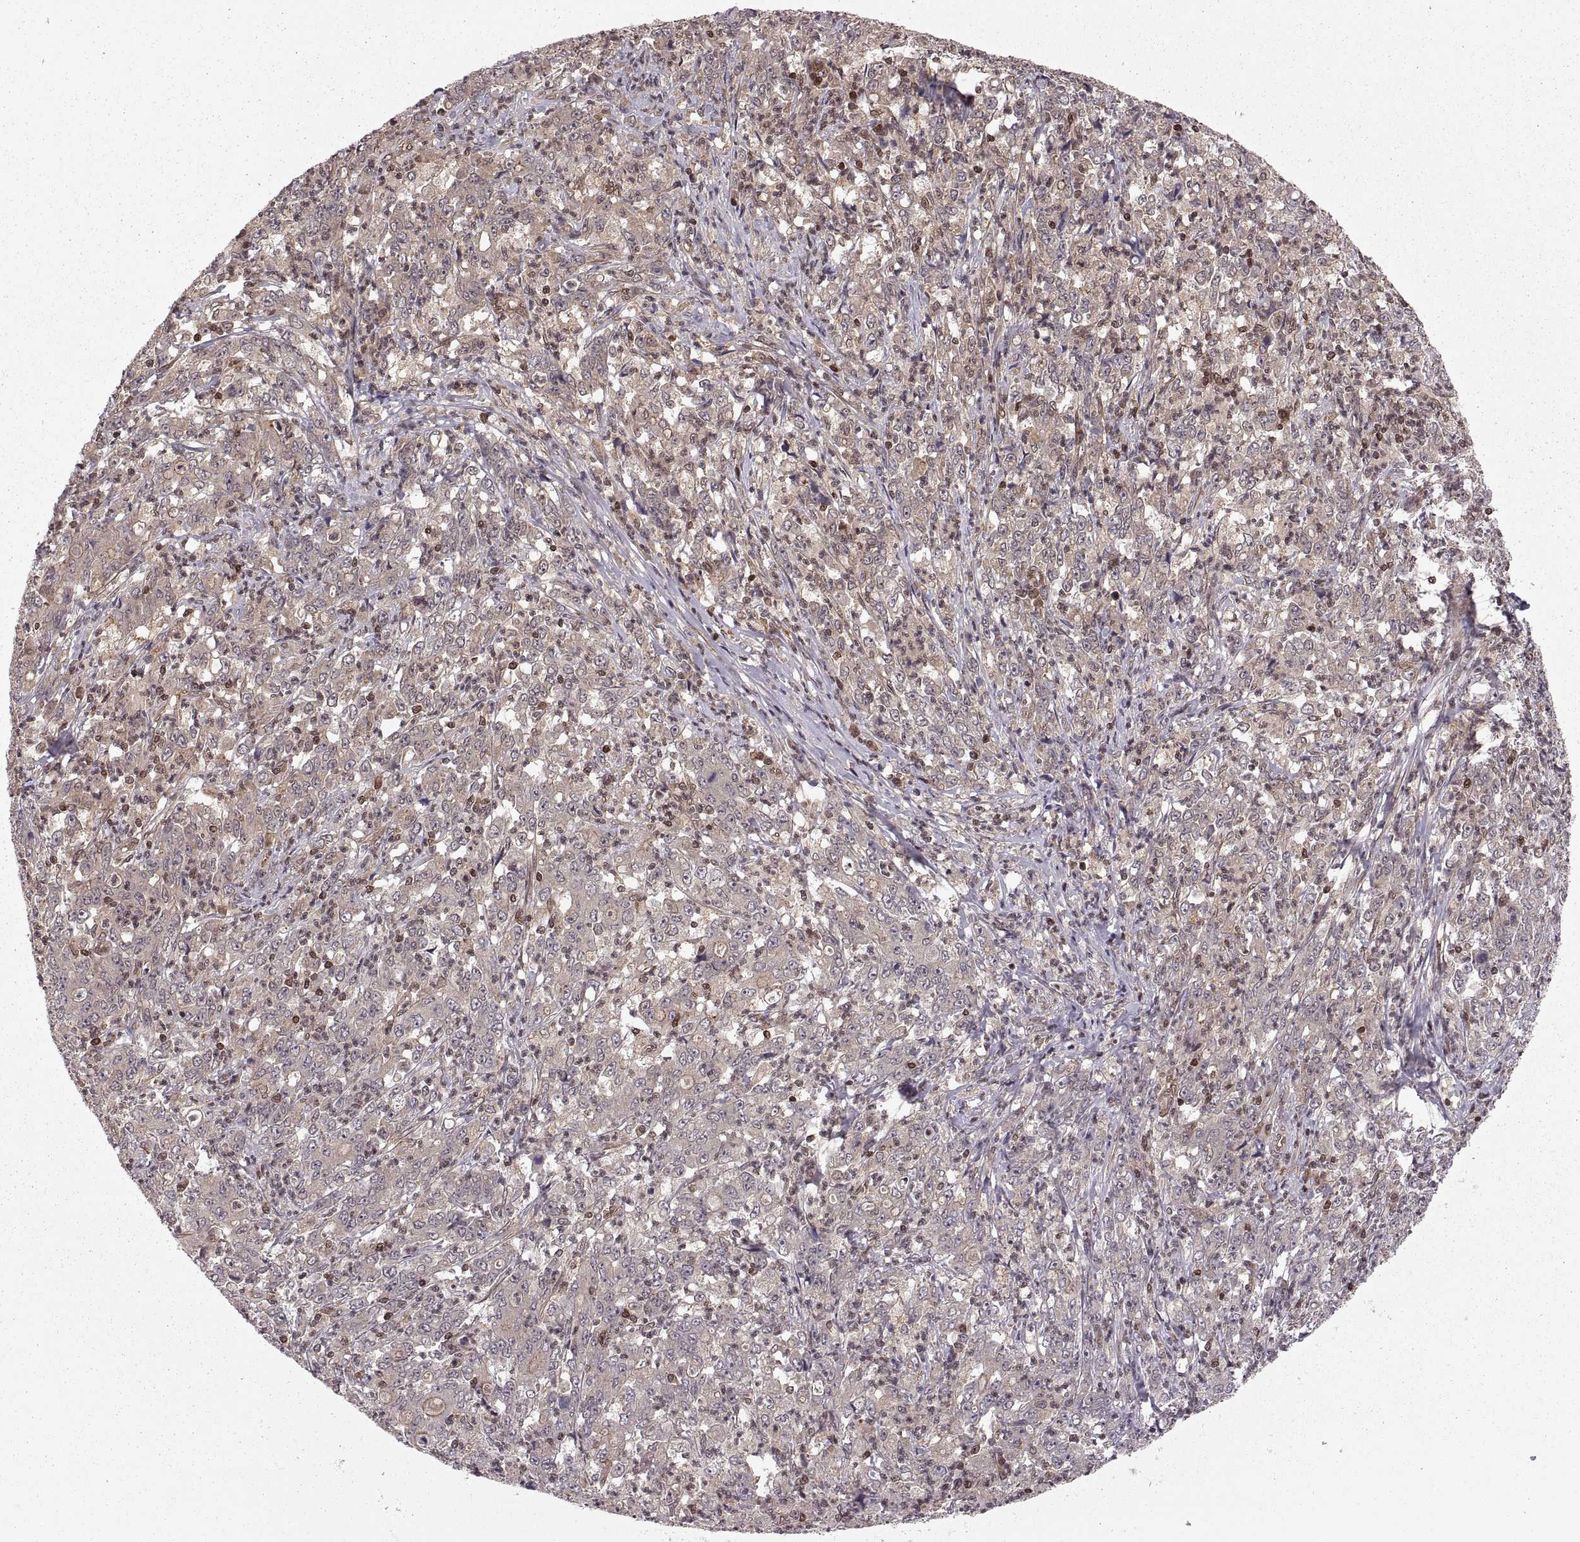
{"staining": {"intensity": "weak", "quantity": "<25%", "location": "cytoplasmic/membranous"}, "tissue": "stomach cancer", "cell_type": "Tumor cells", "image_type": "cancer", "snomed": [{"axis": "morphology", "description": "Adenocarcinoma, NOS"}, {"axis": "topography", "description": "Stomach, lower"}], "caption": "Immunohistochemistry (IHC) micrograph of neoplastic tissue: human stomach adenocarcinoma stained with DAB shows no significant protein expression in tumor cells.", "gene": "DEDD", "patient": {"sex": "female", "age": 71}}